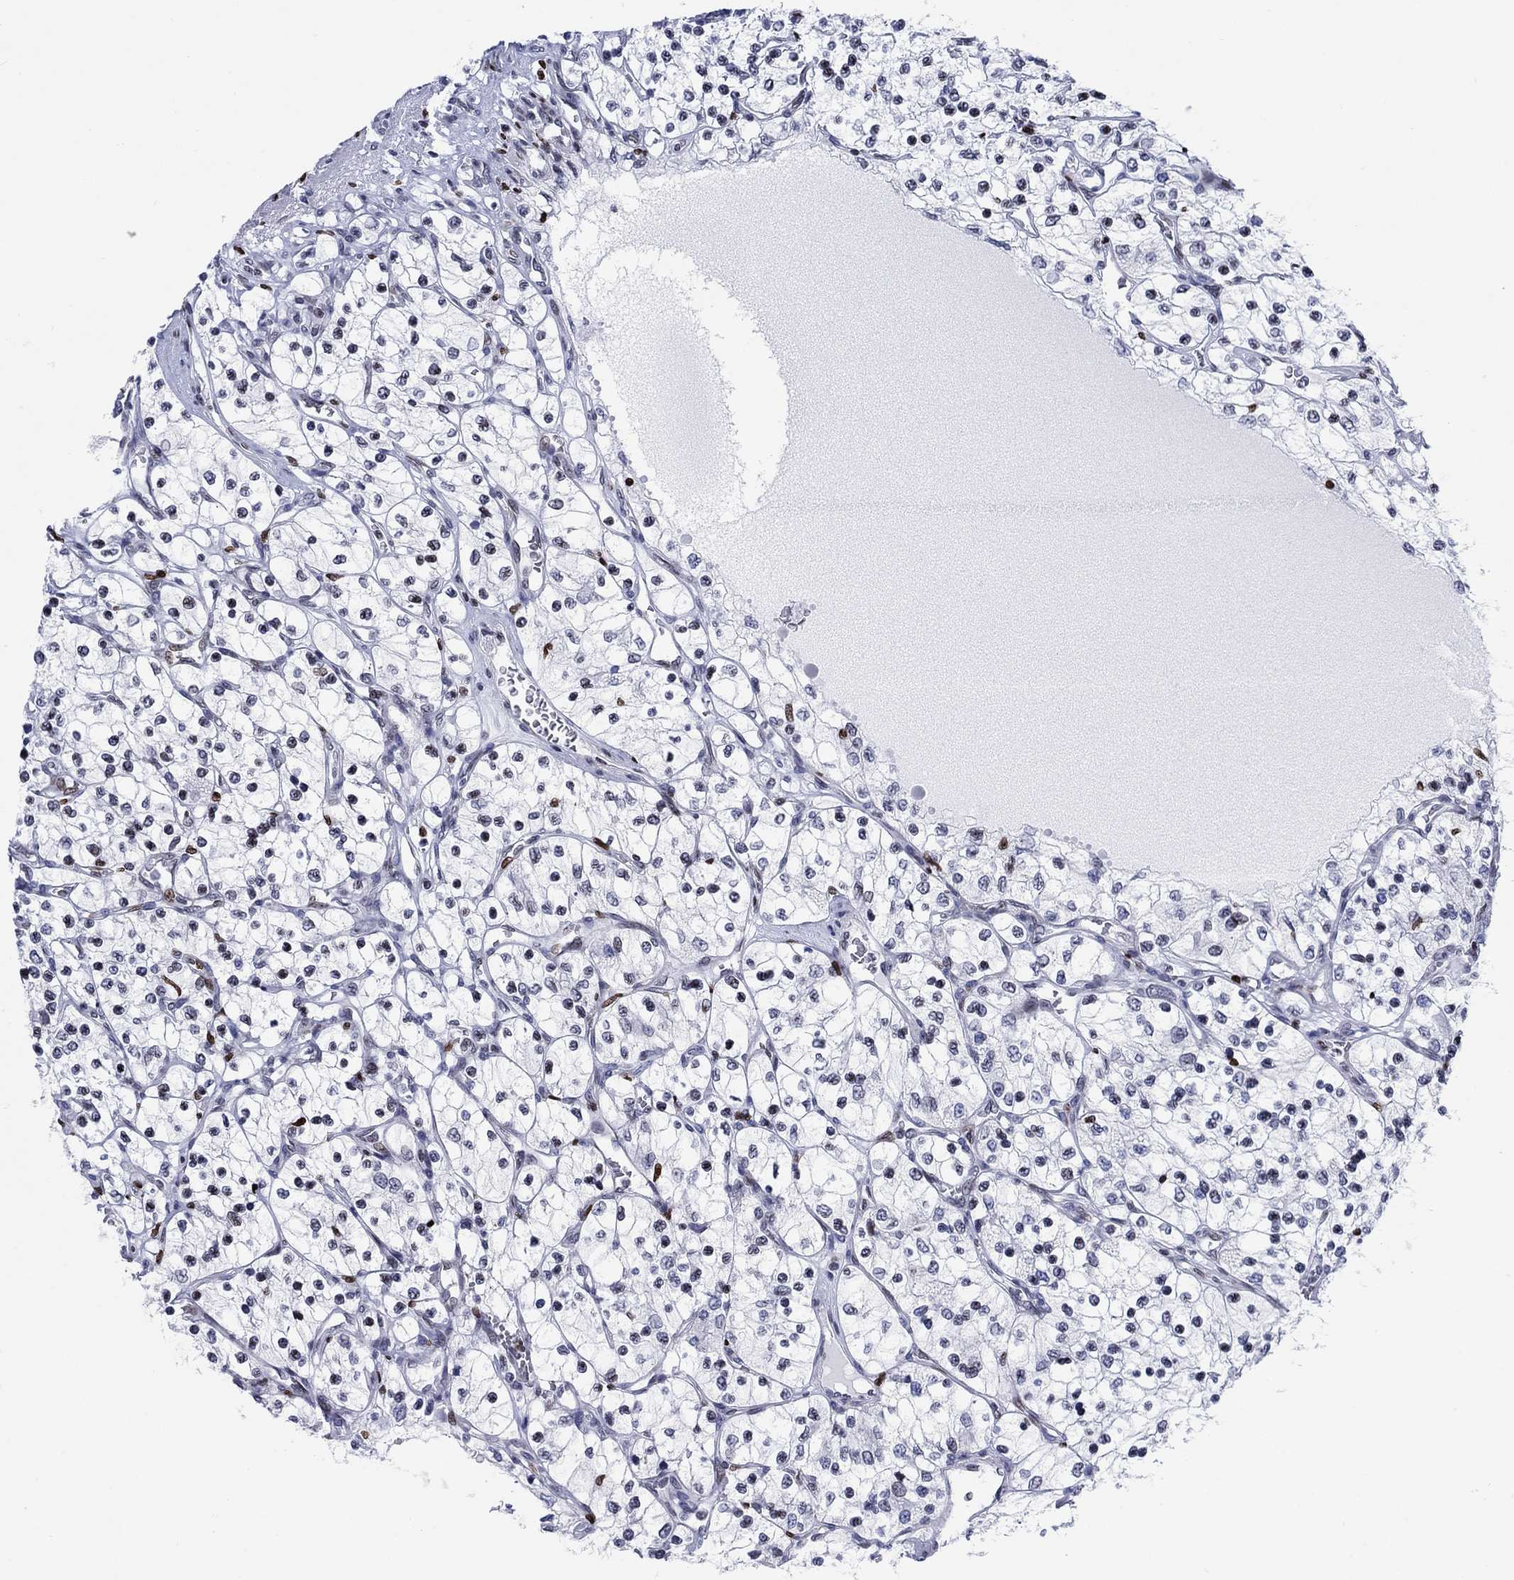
{"staining": {"intensity": "strong", "quantity": "<25%", "location": "nuclear"}, "tissue": "renal cancer", "cell_type": "Tumor cells", "image_type": "cancer", "snomed": [{"axis": "morphology", "description": "Adenocarcinoma, NOS"}, {"axis": "topography", "description": "Kidney"}], "caption": "Human renal cancer stained with a brown dye exhibits strong nuclear positive positivity in about <25% of tumor cells.", "gene": "HMGA1", "patient": {"sex": "female", "age": 69}}